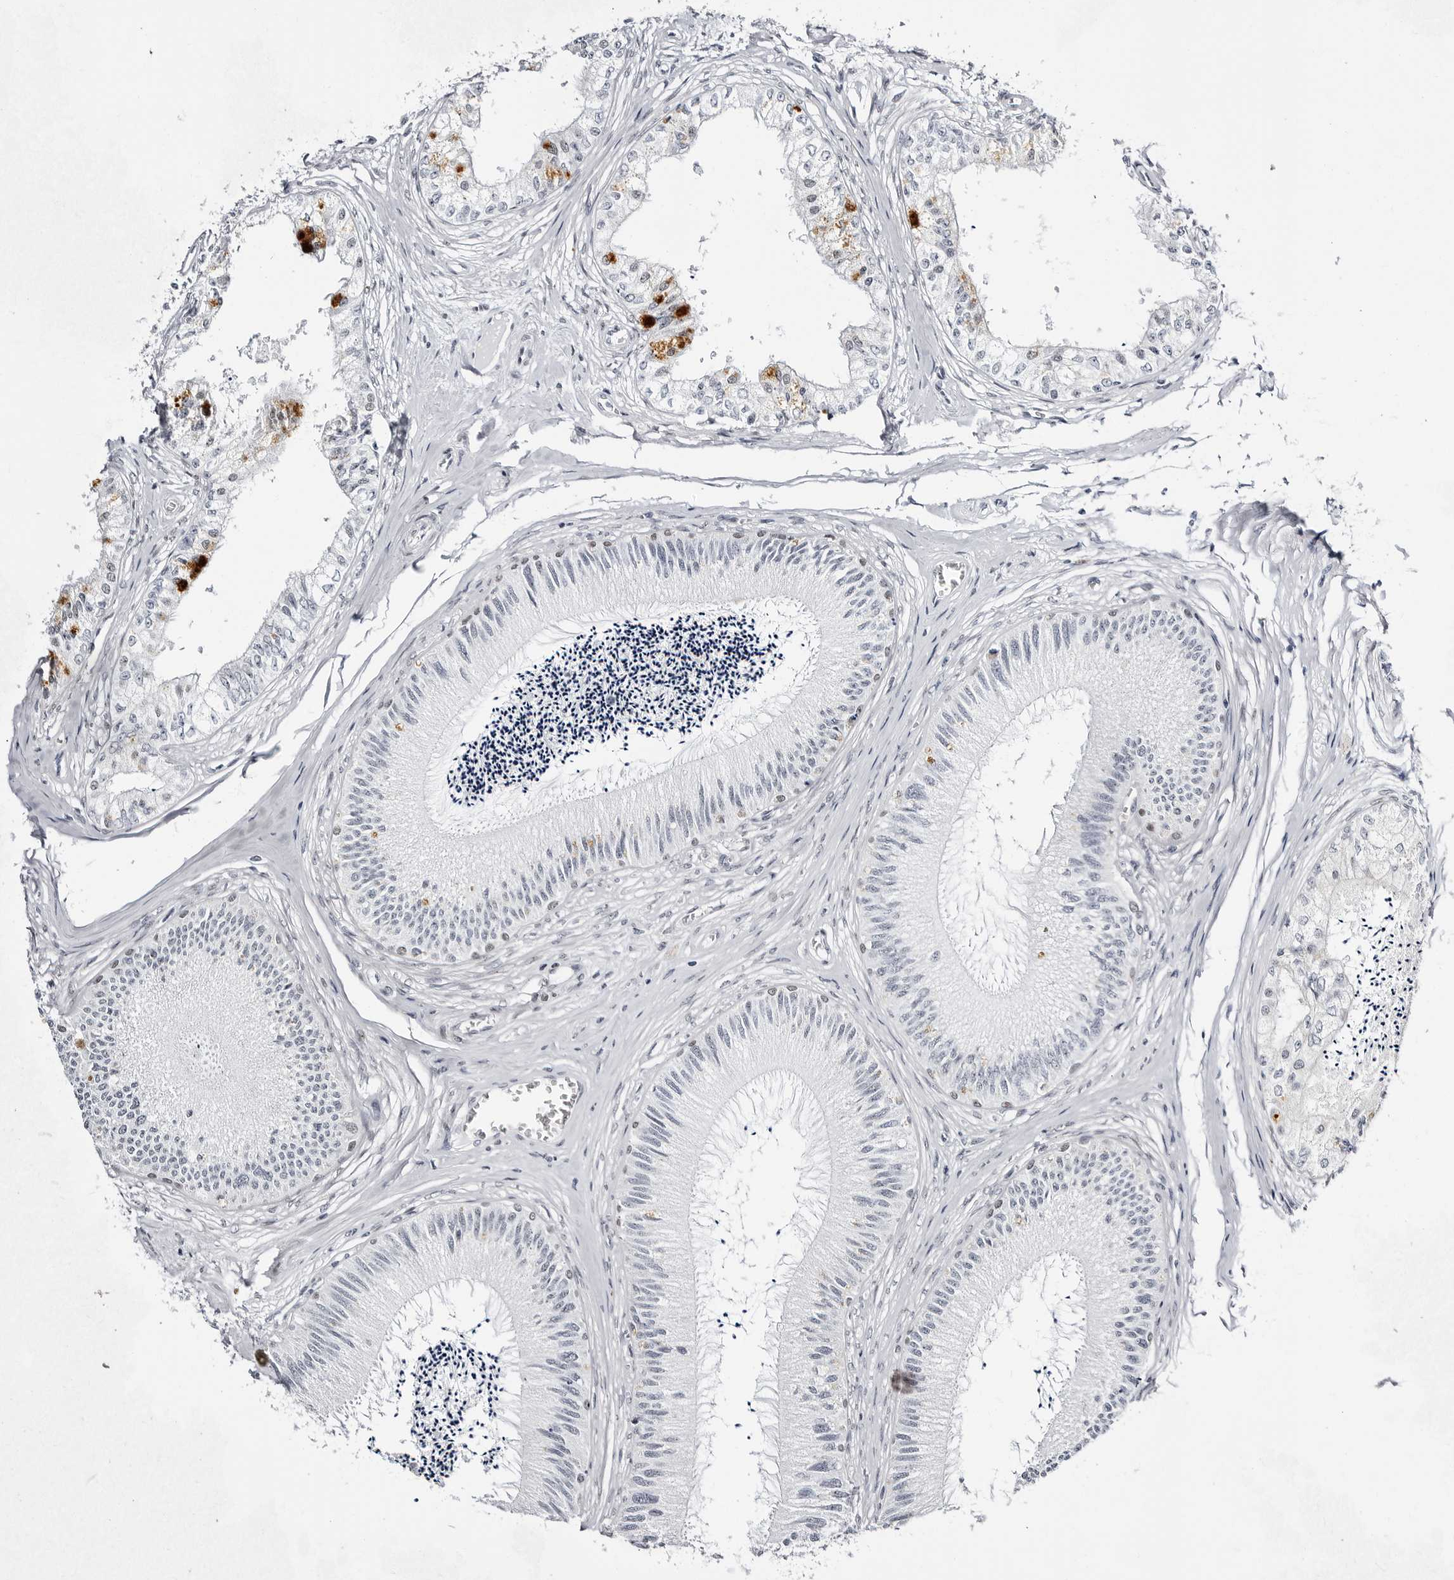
{"staining": {"intensity": "moderate", "quantity": "25%-75%", "location": "nuclear"}, "tissue": "epididymis", "cell_type": "Glandular cells", "image_type": "normal", "snomed": [{"axis": "morphology", "description": "Normal tissue, NOS"}, {"axis": "topography", "description": "Epididymis"}], "caption": "Protein analysis of normal epididymis reveals moderate nuclear positivity in approximately 25%-75% of glandular cells.", "gene": "VEZF1", "patient": {"sex": "male", "age": 79}}